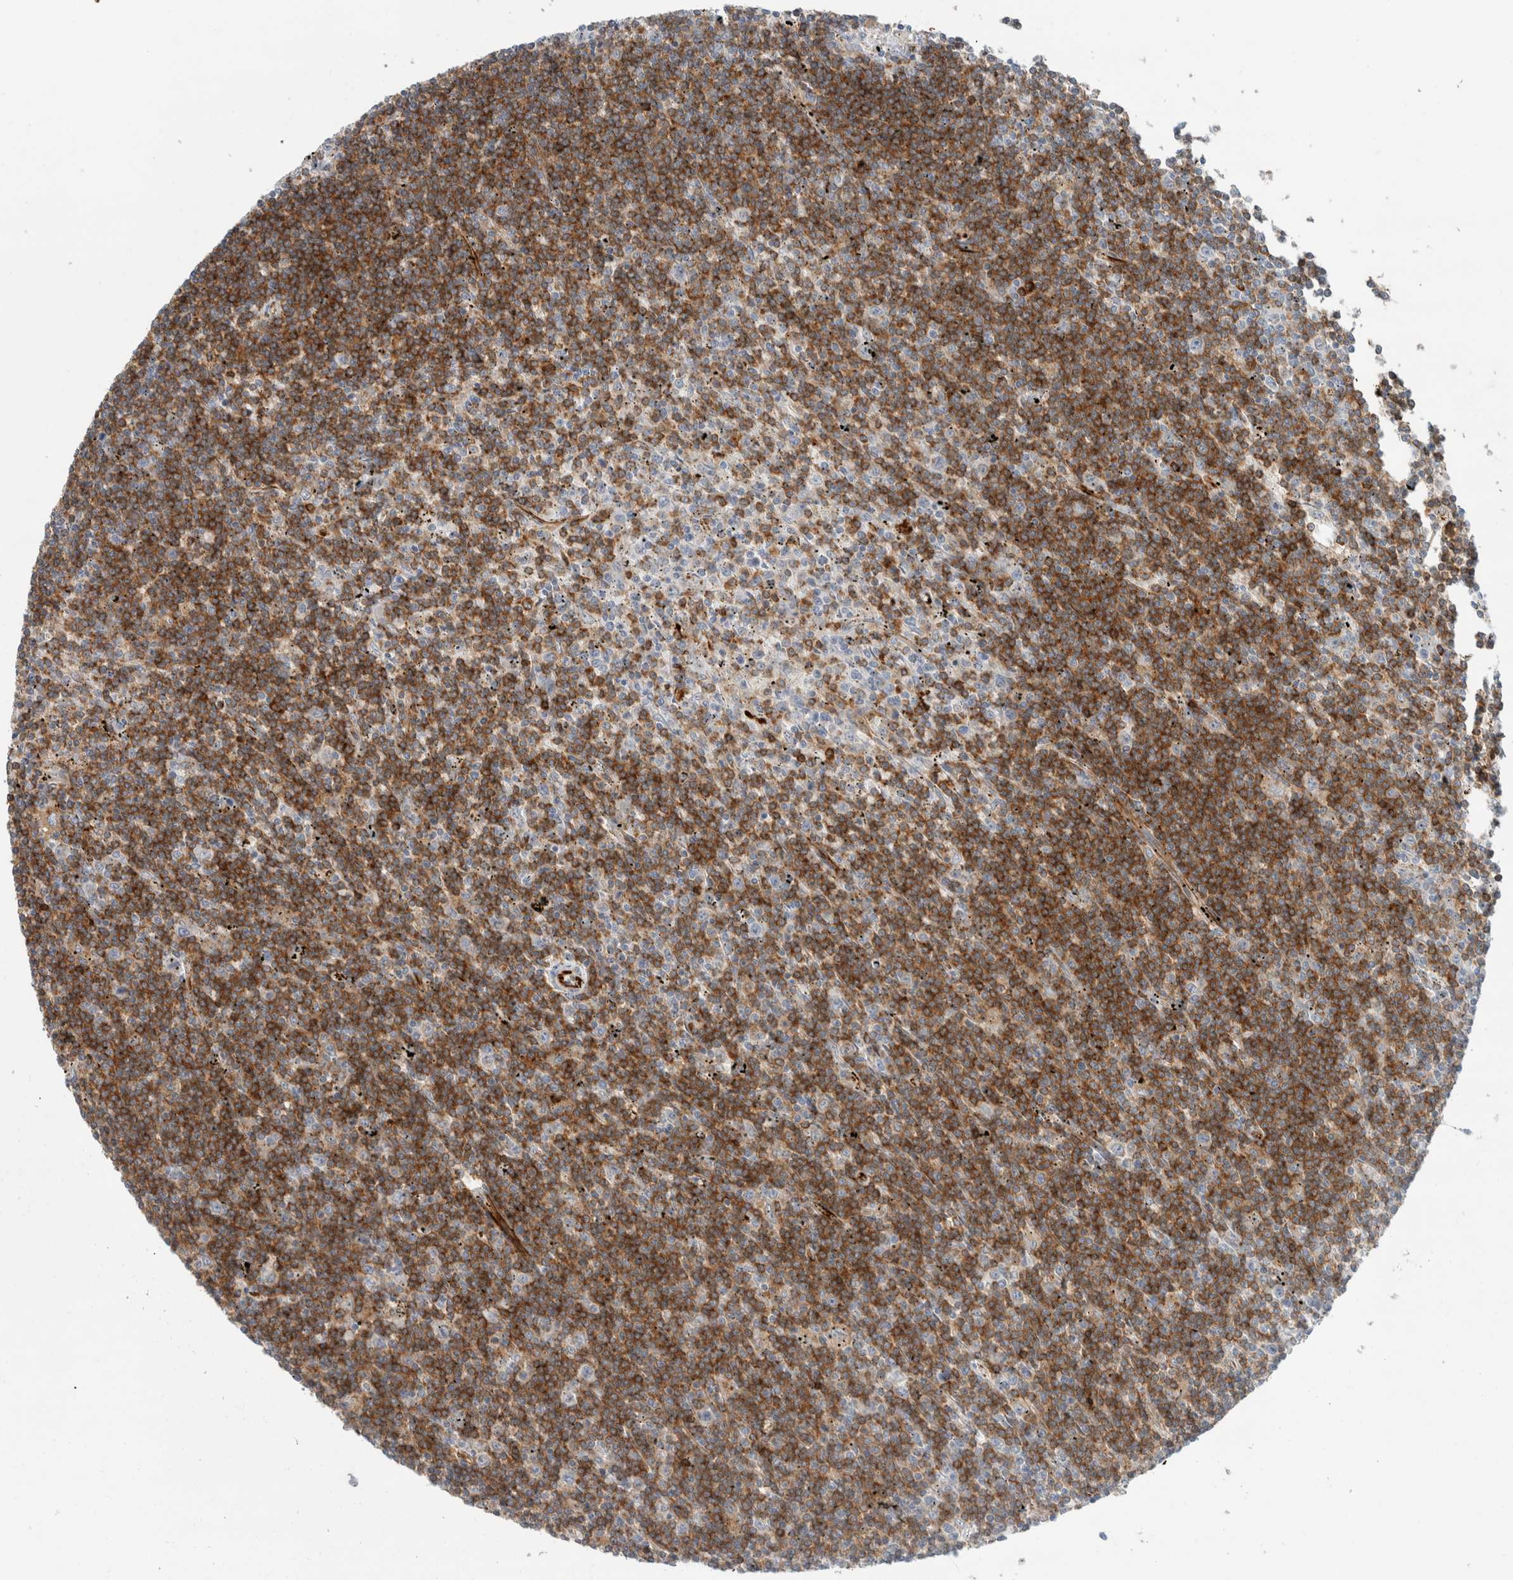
{"staining": {"intensity": "moderate", "quantity": ">75%", "location": "cytoplasmic/membranous"}, "tissue": "lymphoma", "cell_type": "Tumor cells", "image_type": "cancer", "snomed": [{"axis": "morphology", "description": "Malignant lymphoma, non-Hodgkin's type, Low grade"}, {"axis": "topography", "description": "Spleen"}], "caption": "Tumor cells exhibit moderate cytoplasmic/membranous staining in approximately >75% of cells in low-grade malignant lymphoma, non-Hodgkin's type.", "gene": "LY86", "patient": {"sex": "male", "age": 76}}